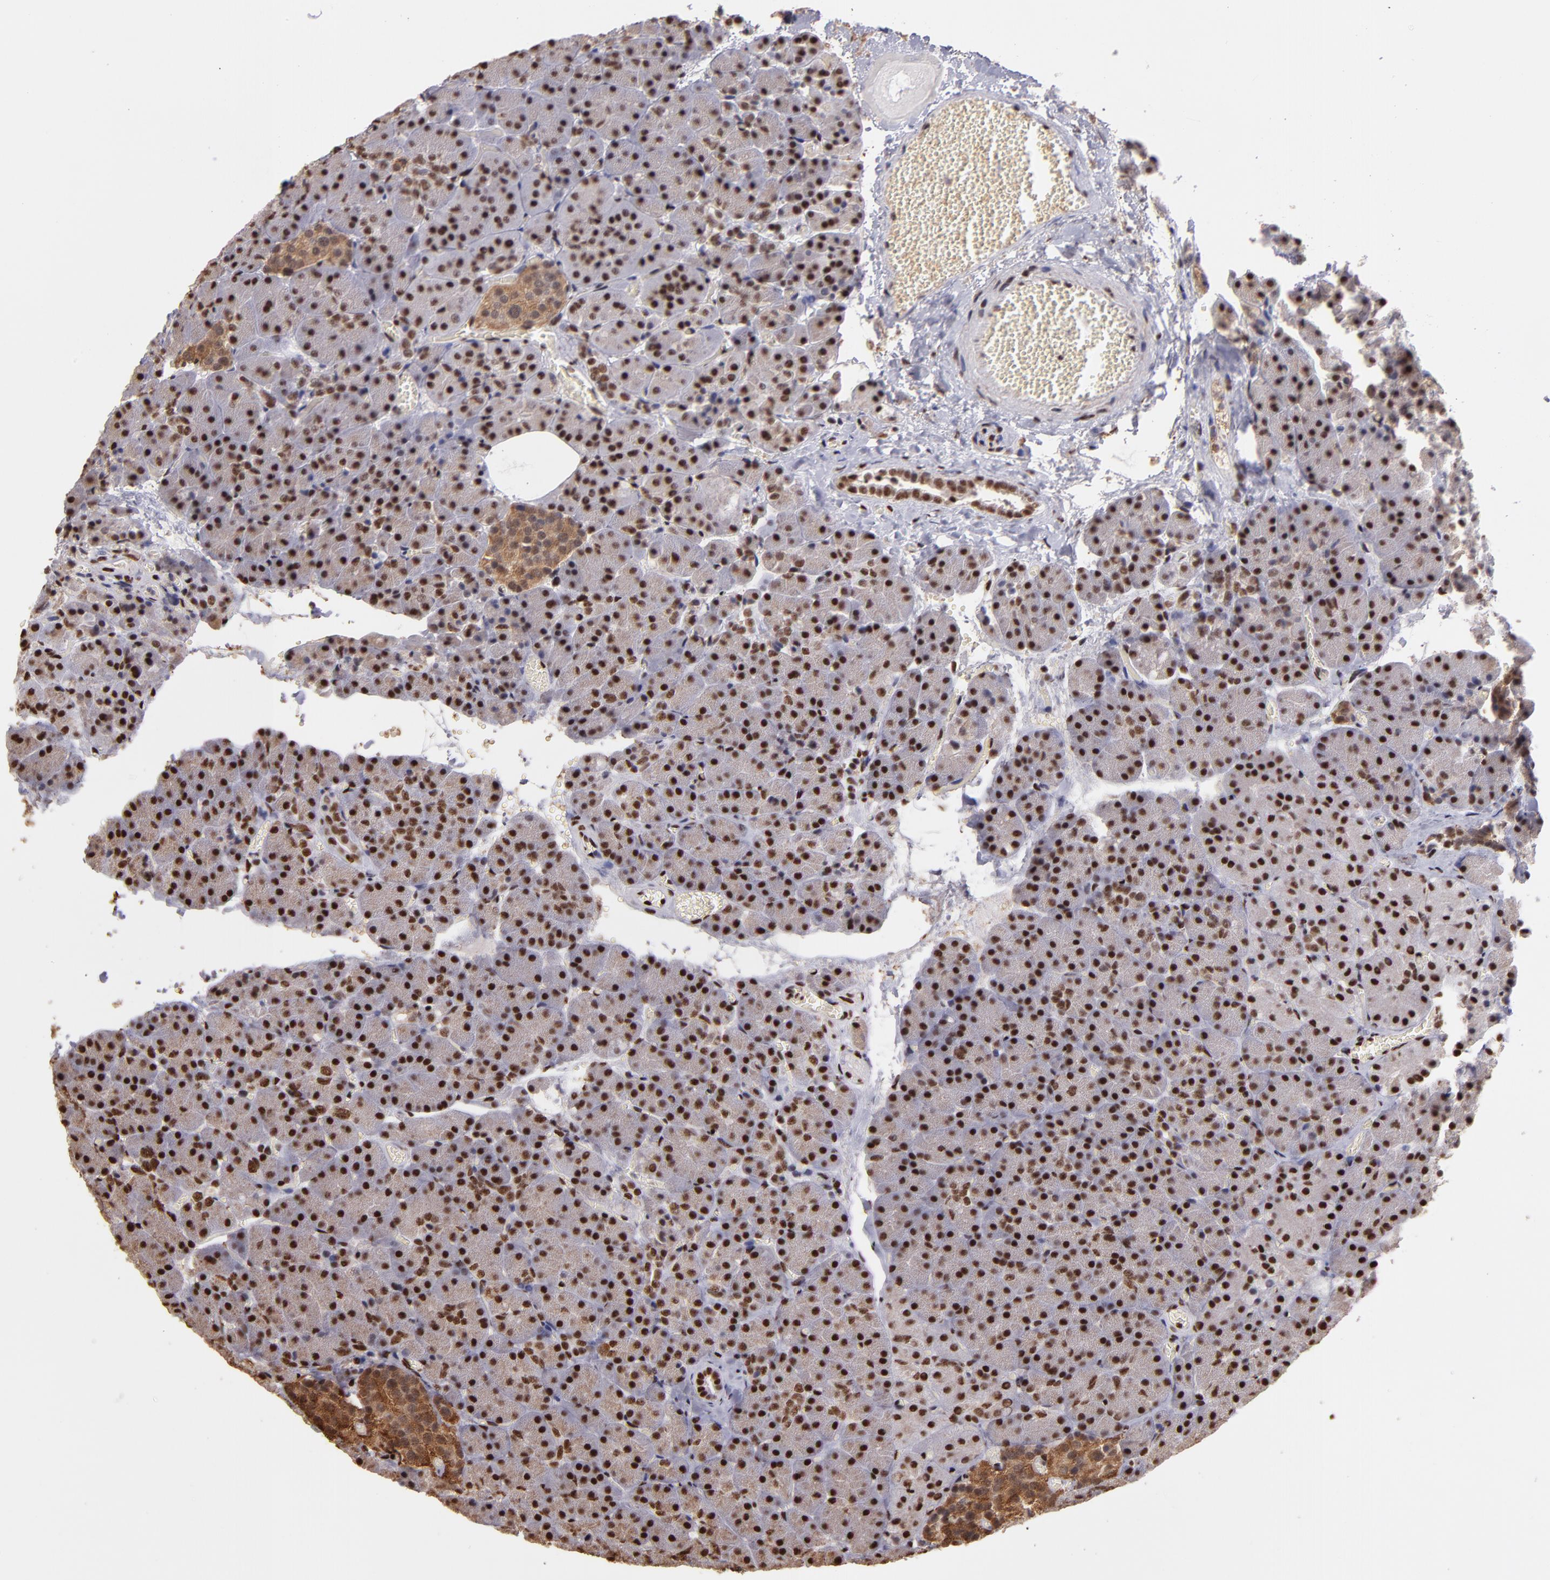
{"staining": {"intensity": "moderate", "quantity": ">75%", "location": "nuclear"}, "tissue": "carcinoid", "cell_type": "Tumor cells", "image_type": "cancer", "snomed": [{"axis": "morphology", "description": "Normal tissue, NOS"}, {"axis": "morphology", "description": "Carcinoid, malignant, NOS"}, {"axis": "topography", "description": "Pancreas"}], "caption": "Protein staining exhibits moderate nuclear staining in about >75% of tumor cells in carcinoid.", "gene": "SP1", "patient": {"sex": "female", "age": 35}}